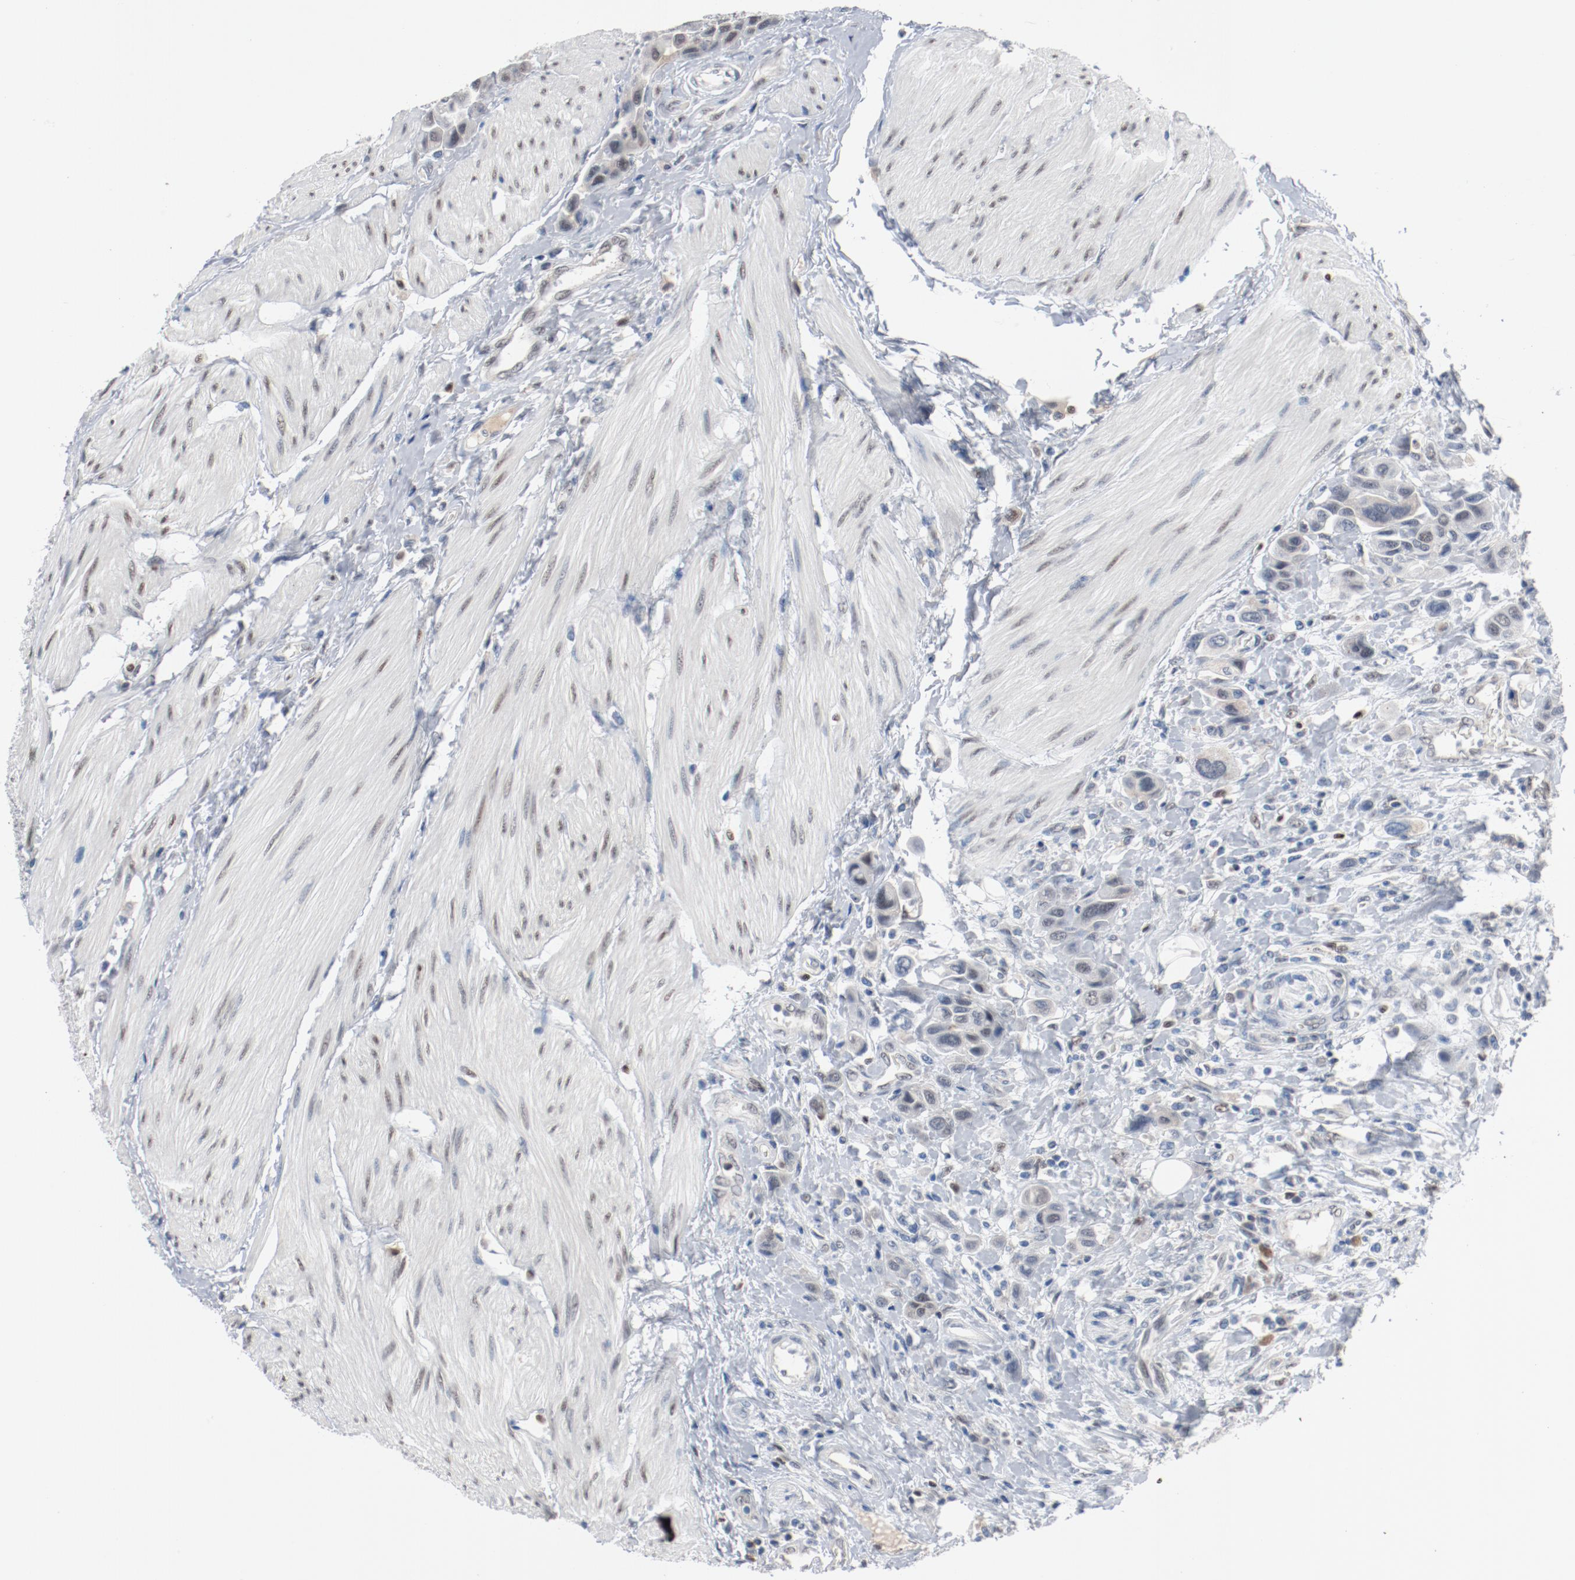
{"staining": {"intensity": "negative", "quantity": "none", "location": "none"}, "tissue": "urothelial cancer", "cell_type": "Tumor cells", "image_type": "cancer", "snomed": [{"axis": "morphology", "description": "Urothelial carcinoma, High grade"}, {"axis": "topography", "description": "Urinary bladder"}], "caption": "An immunohistochemistry (IHC) micrograph of high-grade urothelial carcinoma is shown. There is no staining in tumor cells of high-grade urothelial carcinoma. (Stains: DAB IHC with hematoxylin counter stain, Microscopy: brightfield microscopy at high magnification).", "gene": "FOXP1", "patient": {"sex": "male", "age": 50}}